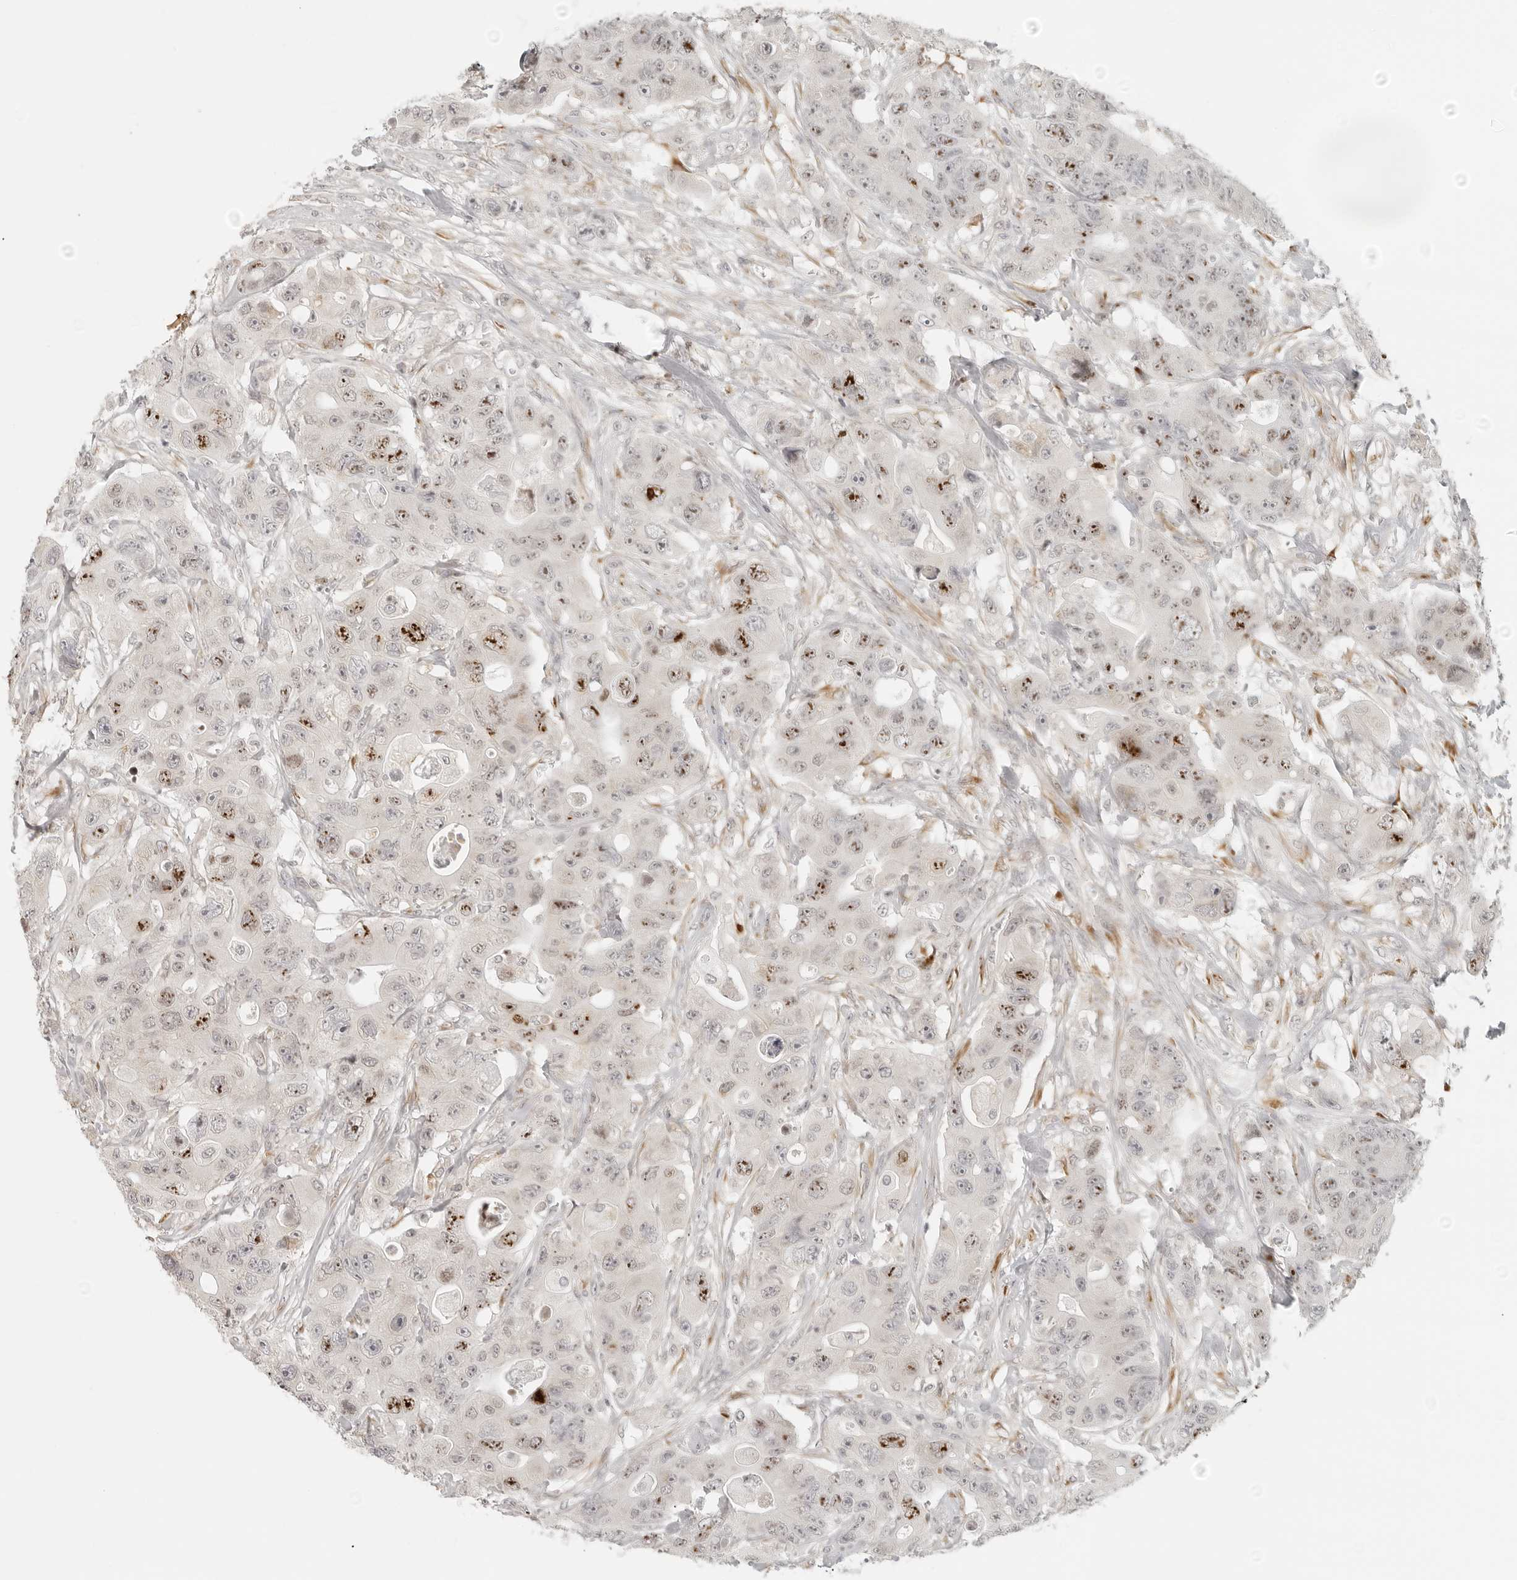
{"staining": {"intensity": "moderate", "quantity": ">75%", "location": "nuclear"}, "tissue": "colorectal cancer", "cell_type": "Tumor cells", "image_type": "cancer", "snomed": [{"axis": "morphology", "description": "Adenocarcinoma, NOS"}, {"axis": "topography", "description": "Colon"}], "caption": "Immunohistochemistry of adenocarcinoma (colorectal) reveals medium levels of moderate nuclear expression in approximately >75% of tumor cells.", "gene": "ZNF678", "patient": {"sex": "female", "age": 46}}